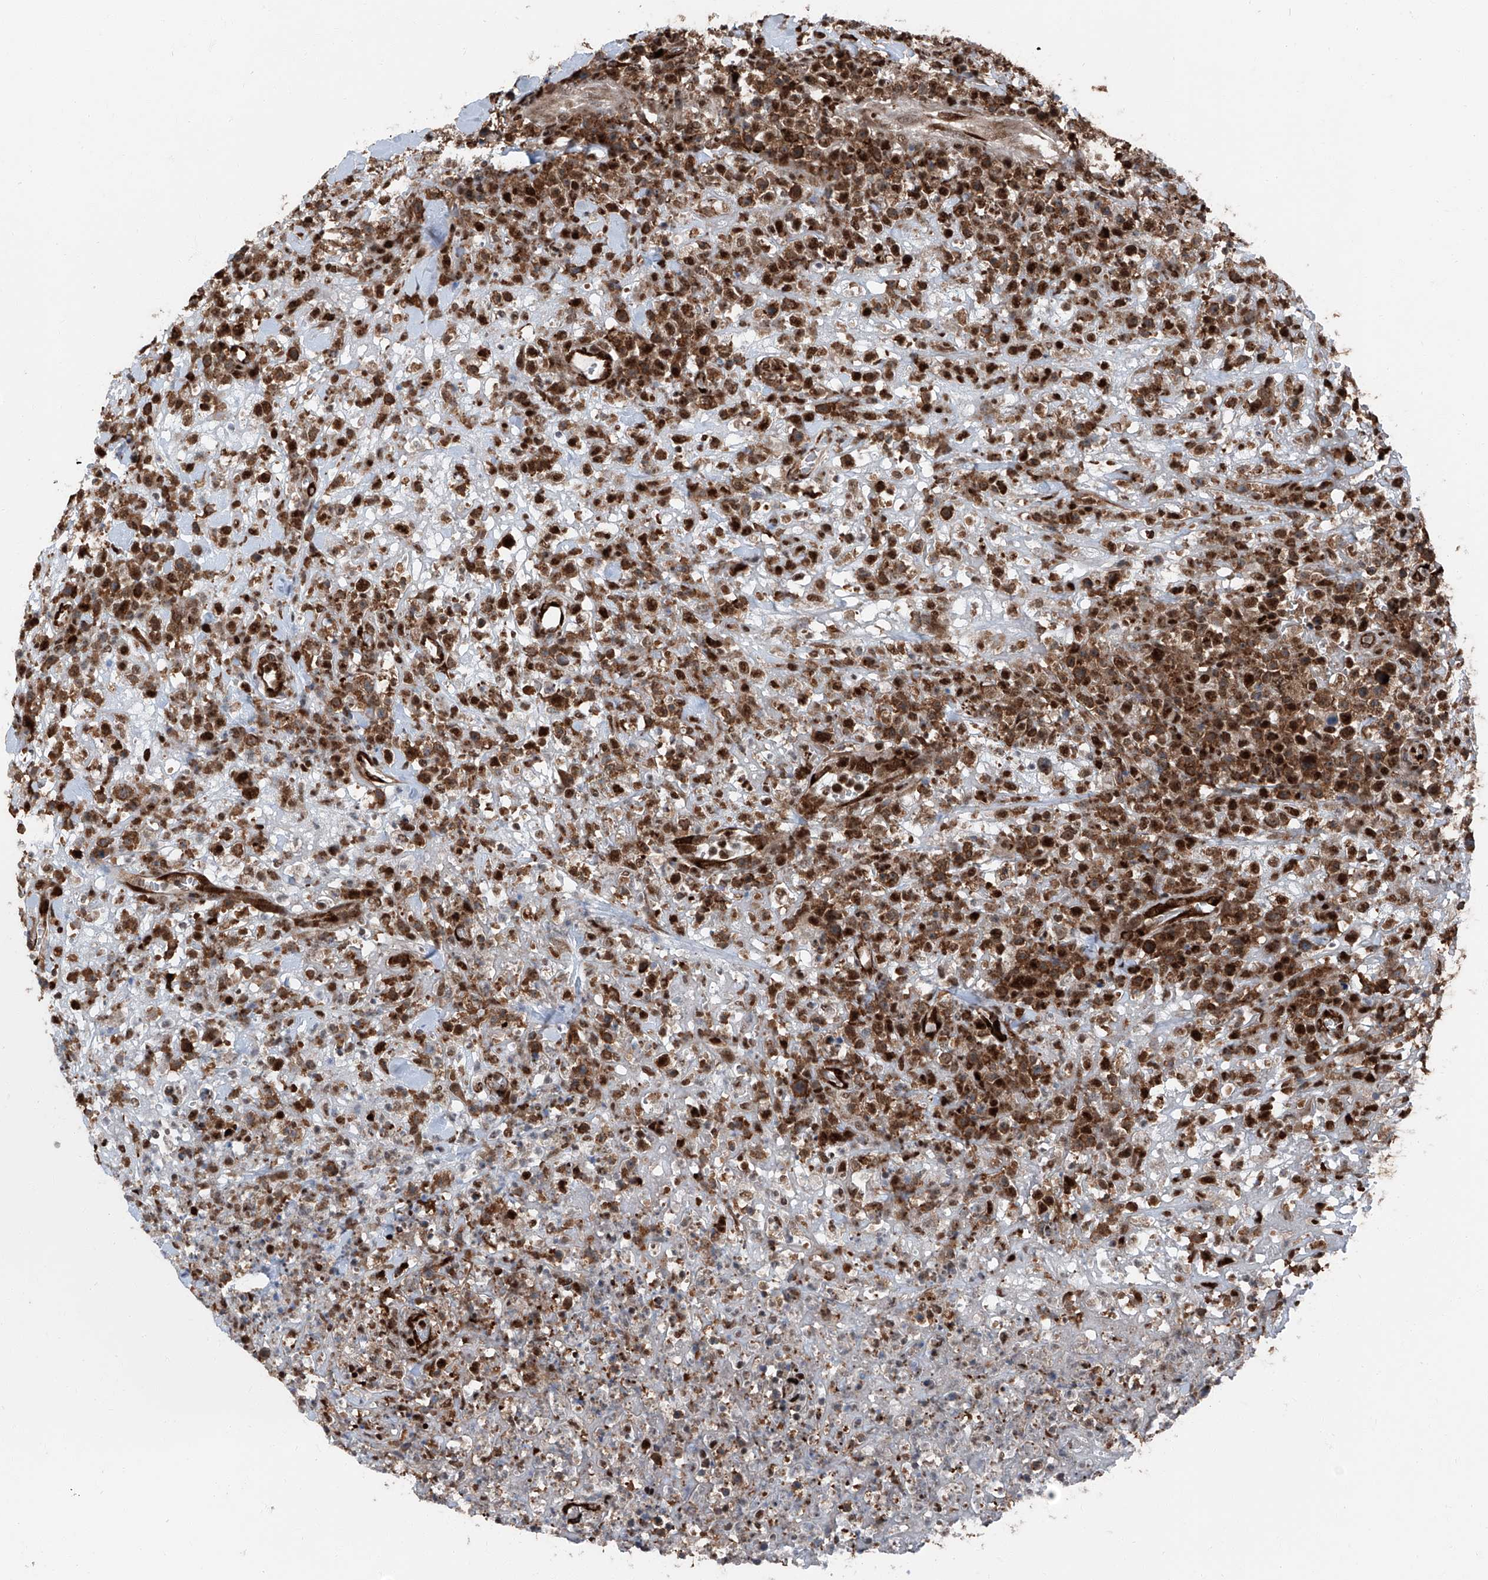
{"staining": {"intensity": "strong", "quantity": ">75%", "location": "cytoplasmic/membranous,nuclear"}, "tissue": "lymphoma", "cell_type": "Tumor cells", "image_type": "cancer", "snomed": [{"axis": "morphology", "description": "Malignant lymphoma, non-Hodgkin's type, High grade"}, {"axis": "topography", "description": "Colon"}], "caption": "DAB (3,3'-diaminobenzidine) immunohistochemical staining of lymphoma shows strong cytoplasmic/membranous and nuclear protein positivity in about >75% of tumor cells.", "gene": "FKBP5", "patient": {"sex": "female", "age": 53}}